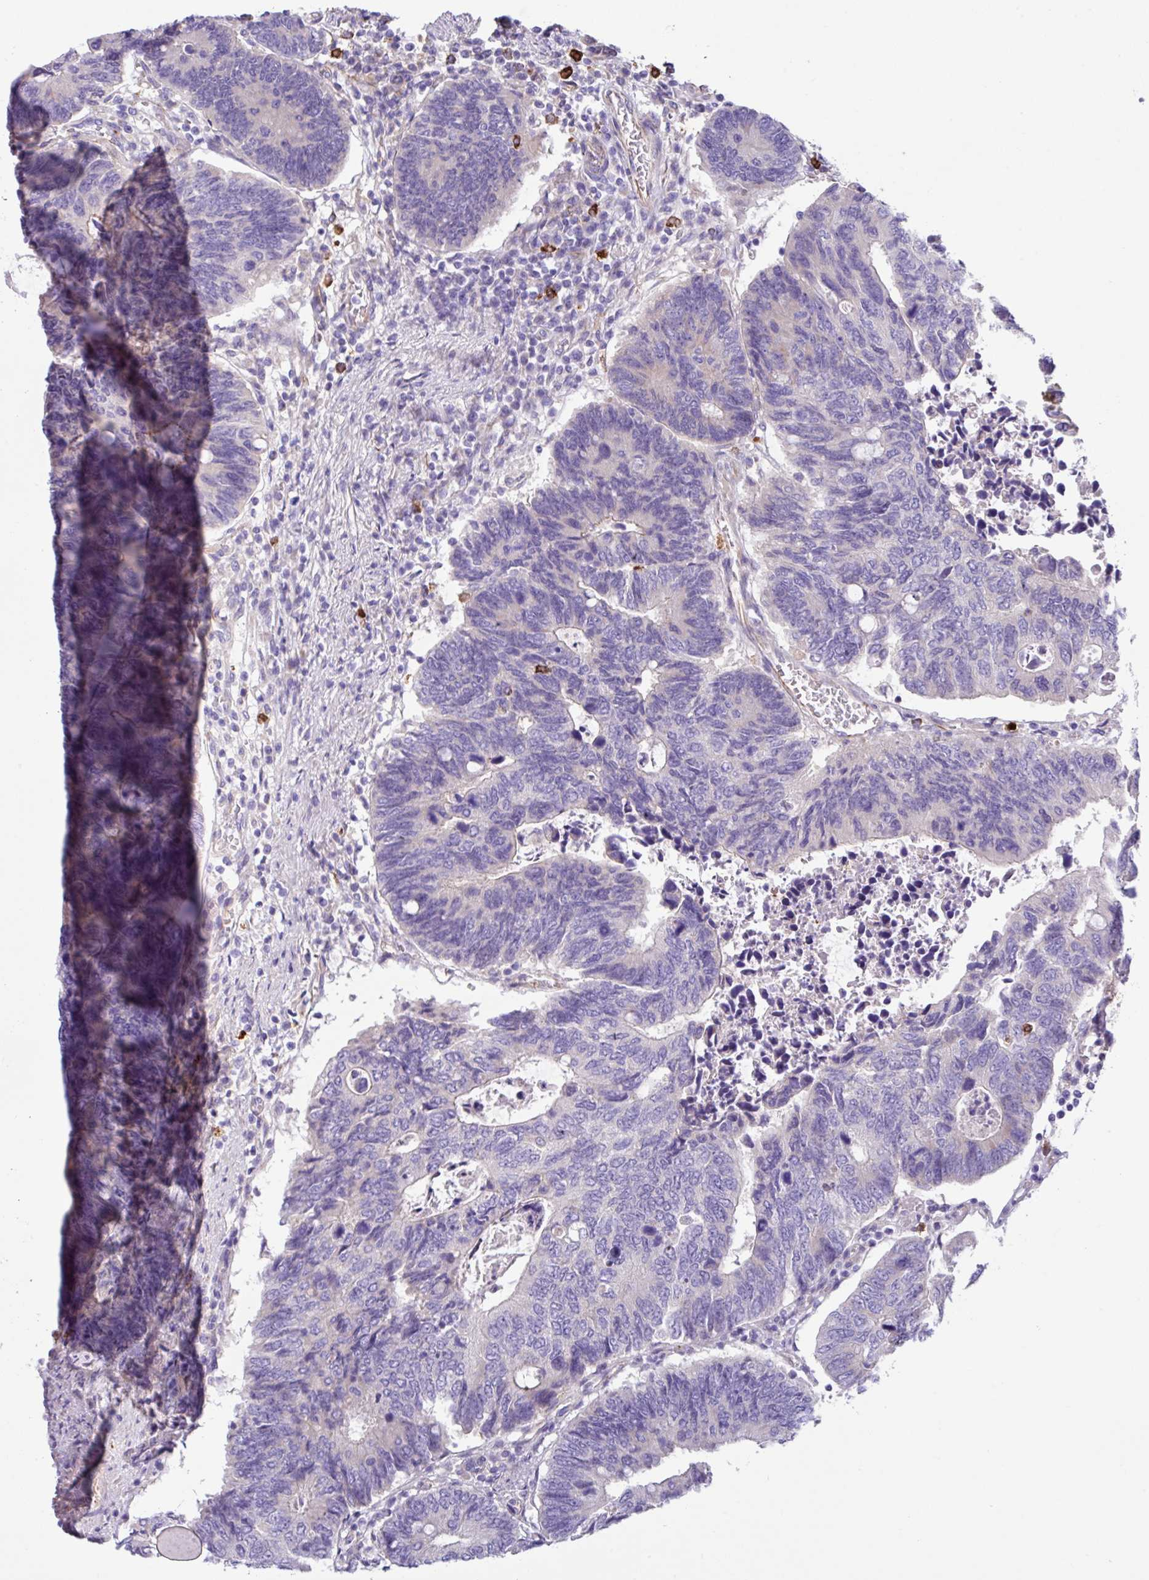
{"staining": {"intensity": "negative", "quantity": "none", "location": "none"}, "tissue": "colorectal cancer", "cell_type": "Tumor cells", "image_type": "cancer", "snomed": [{"axis": "morphology", "description": "Adenocarcinoma, NOS"}, {"axis": "topography", "description": "Colon"}], "caption": "IHC micrograph of human adenocarcinoma (colorectal) stained for a protein (brown), which displays no positivity in tumor cells. (IHC, brightfield microscopy, high magnification).", "gene": "MRM2", "patient": {"sex": "male", "age": 87}}